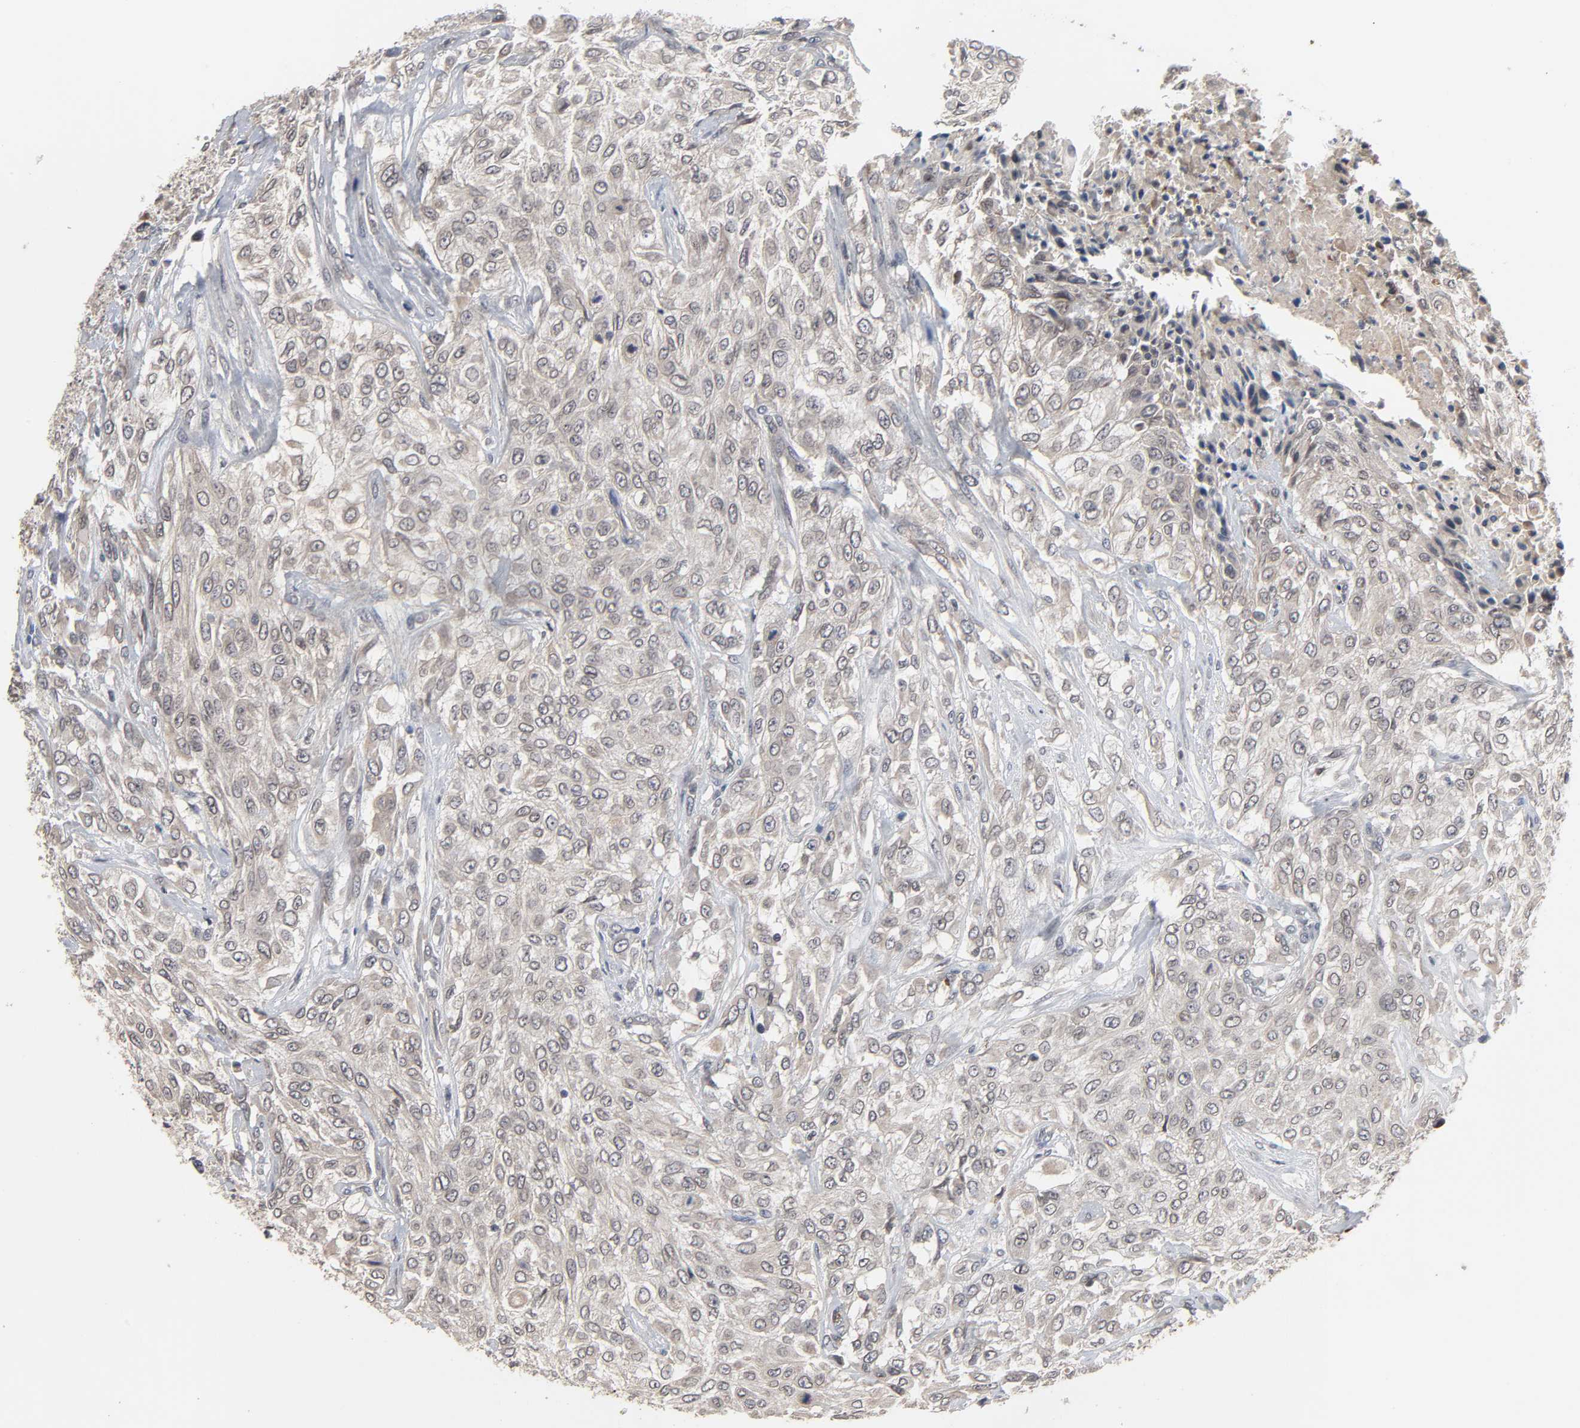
{"staining": {"intensity": "weak", "quantity": ">75%", "location": "cytoplasmic/membranous"}, "tissue": "urothelial cancer", "cell_type": "Tumor cells", "image_type": "cancer", "snomed": [{"axis": "morphology", "description": "Urothelial carcinoma, High grade"}, {"axis": "topography", "description": "Urinary bladder"}], "caption": "Urothelial carcinoma (high-grade) was stained to show a protein in brown. There is low levels of weak cytoplasmic/membranous expression in approximately >75% of tumor cells. The staining was performed using DAB, with brown indicating positive protein expression. Nuclei are stained blue with hematoxylin.", "gene": "CCDC175", "patient": {"sex": "male", "age": 57}}